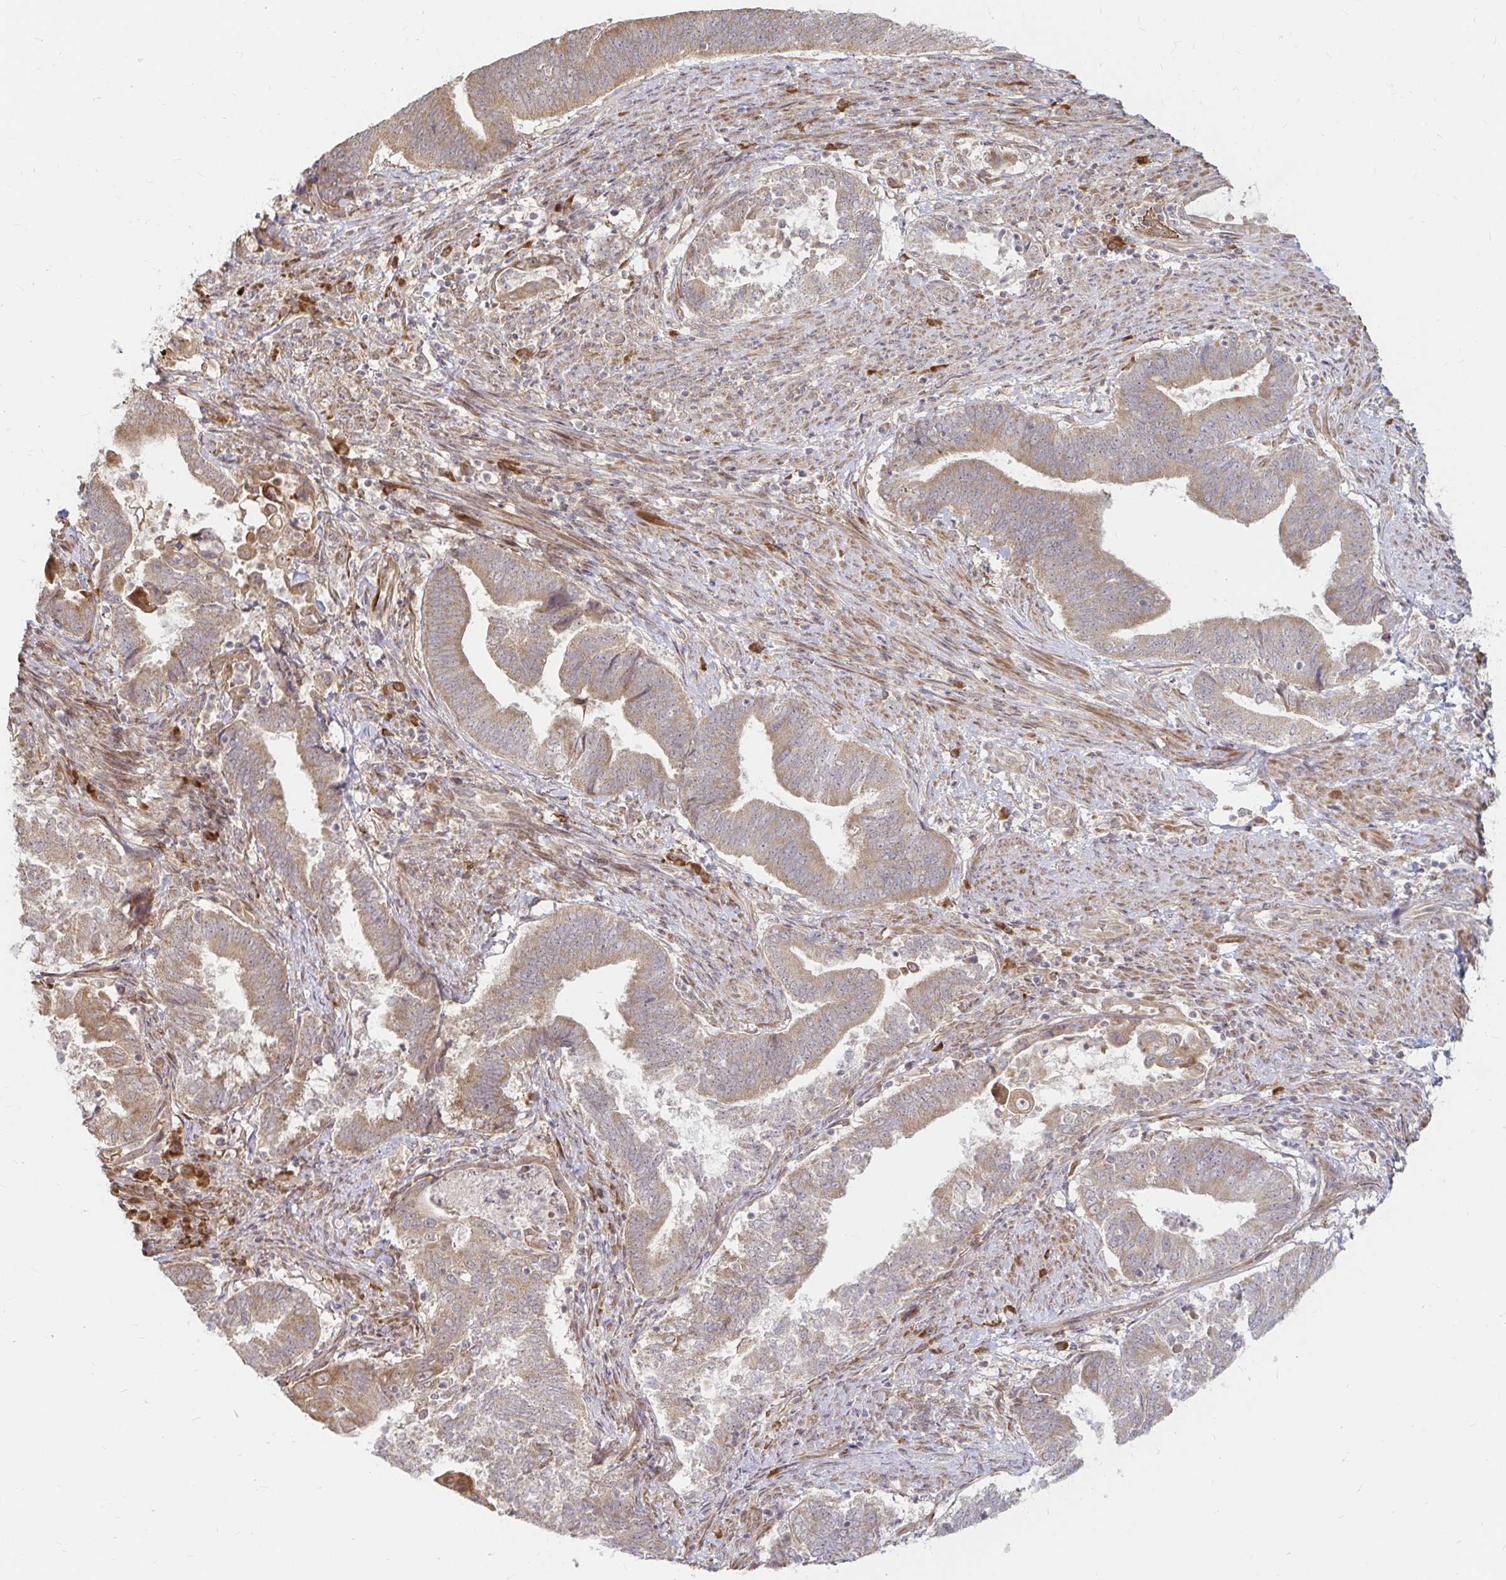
{"staining": {"intensity": "weak", "quantity": ">75%", "location": "cytoplasmic/membranous"}, "tissue": "endometrial cancer", "cell_type": "Tumor cells", "image_type": "cancer", "snomed": [{"axis": "morphology", "description": "Adenocarcinoma, NOS"}, {"axis": "topography", "description": "Endometrium"}], "caption": "Approximately >75% of tumor cells in human endometrial adenocarcinoma display weak cytoplasmic/membranous protein positivity as visualized by brown immunohistochemical staining.", "gene": "CAST", "patient": {"sex": "female", "age": 65}}